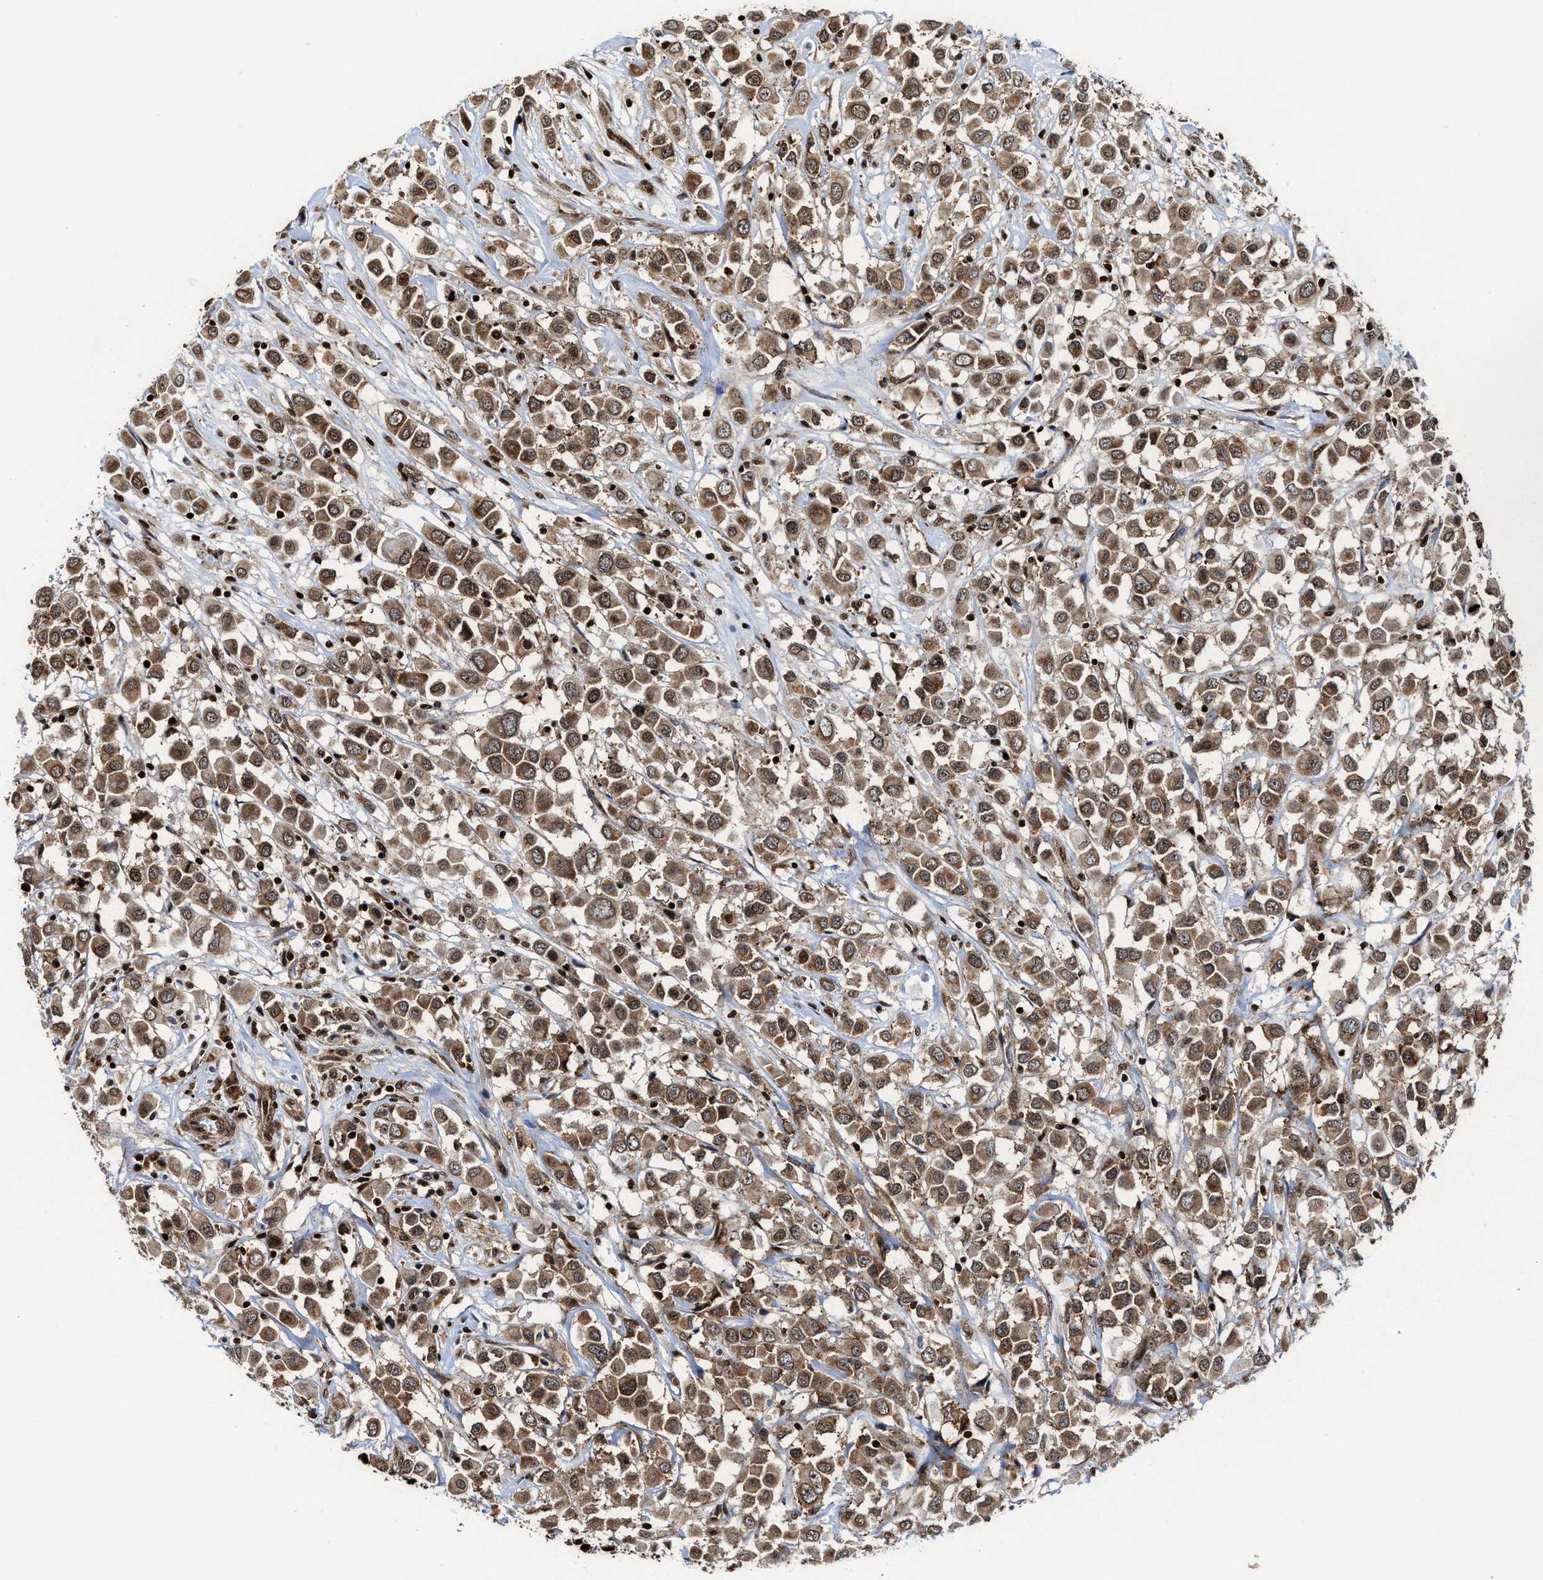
{"staining": {"intensity": "moderate", "quantity": ">75%", "location": "cytoplasmic/membranous,nuclear"}, "tissue": "breast cancer", "cell_type": "Tumor cells", "image_type": "cancer", "snomed": [{"axis": "morphology", "description": "Duct carcinoma"}, {"axis": "topography", "description": "Breast"}], "caption": "The immunohistochemical stain highlights moderate cytoplasmic/membranous and nuclear positivity in tumor cells of breast cancer (intraductal carcinoma) tissue.", "gene": "ALYREF", "patient": {"sex": "female", "age": 61}}